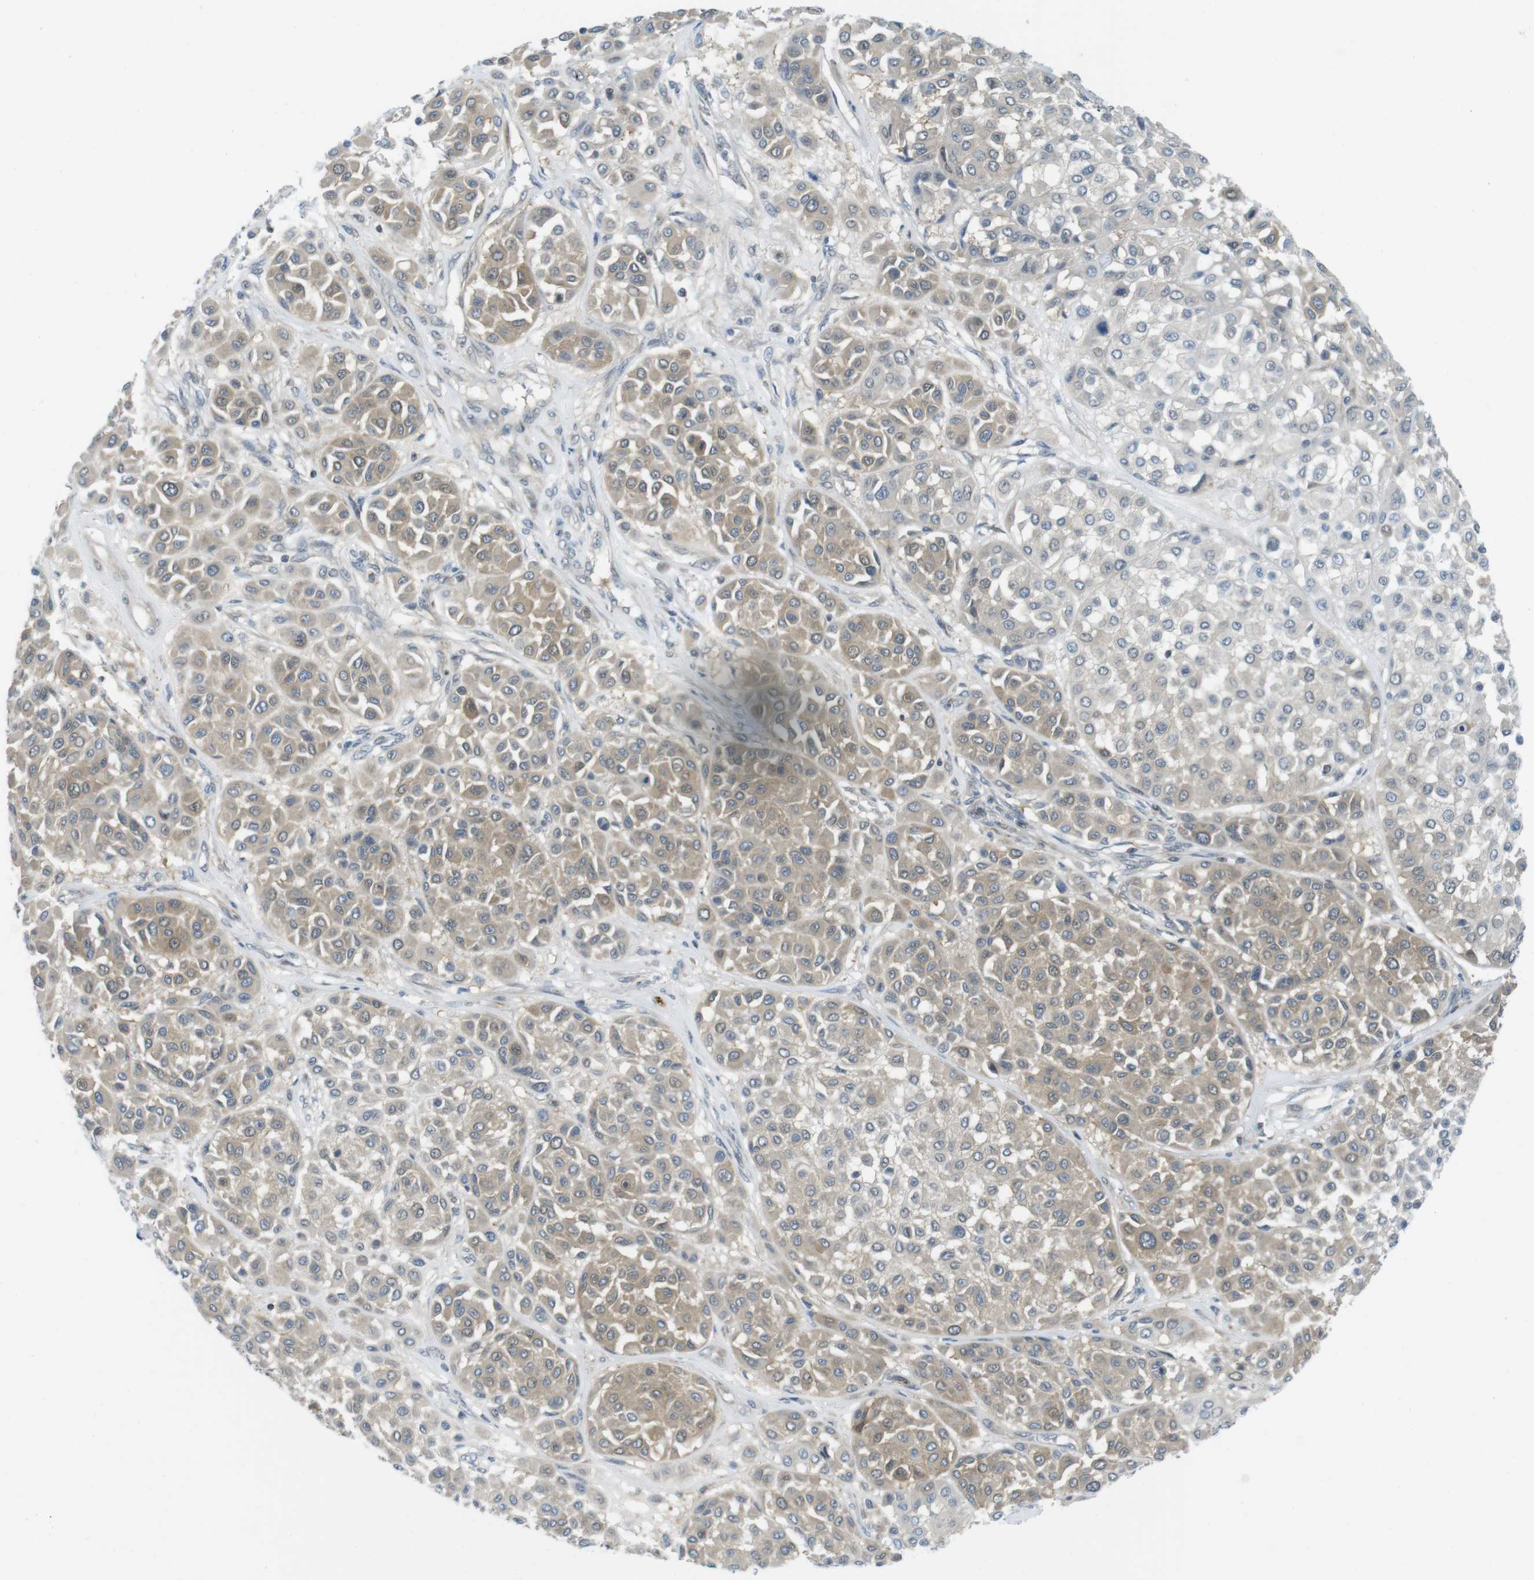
{"staining": {"intensity": "weak", "quantity": ">75%", "location": "cytoplasmic/membranous"}, "tissue": "melanoma", "cell_type": "Tumor cells", "image_type": "cancer", "snomed": [{"axis": "morphology", "description": "Malignant melanoma, Metastatic site"}, {"axis": "topography", "description": "Soft tissue"}], "caption": "Immunohistochemistry photomicrograph of human melanoma stained for a protein (brown), which shows low levels of weak cytoplasmic/membranous expression in about >75% of tumor cells.", "gene": "CASP2", "patient": {"sex": "male", "age": 41}}